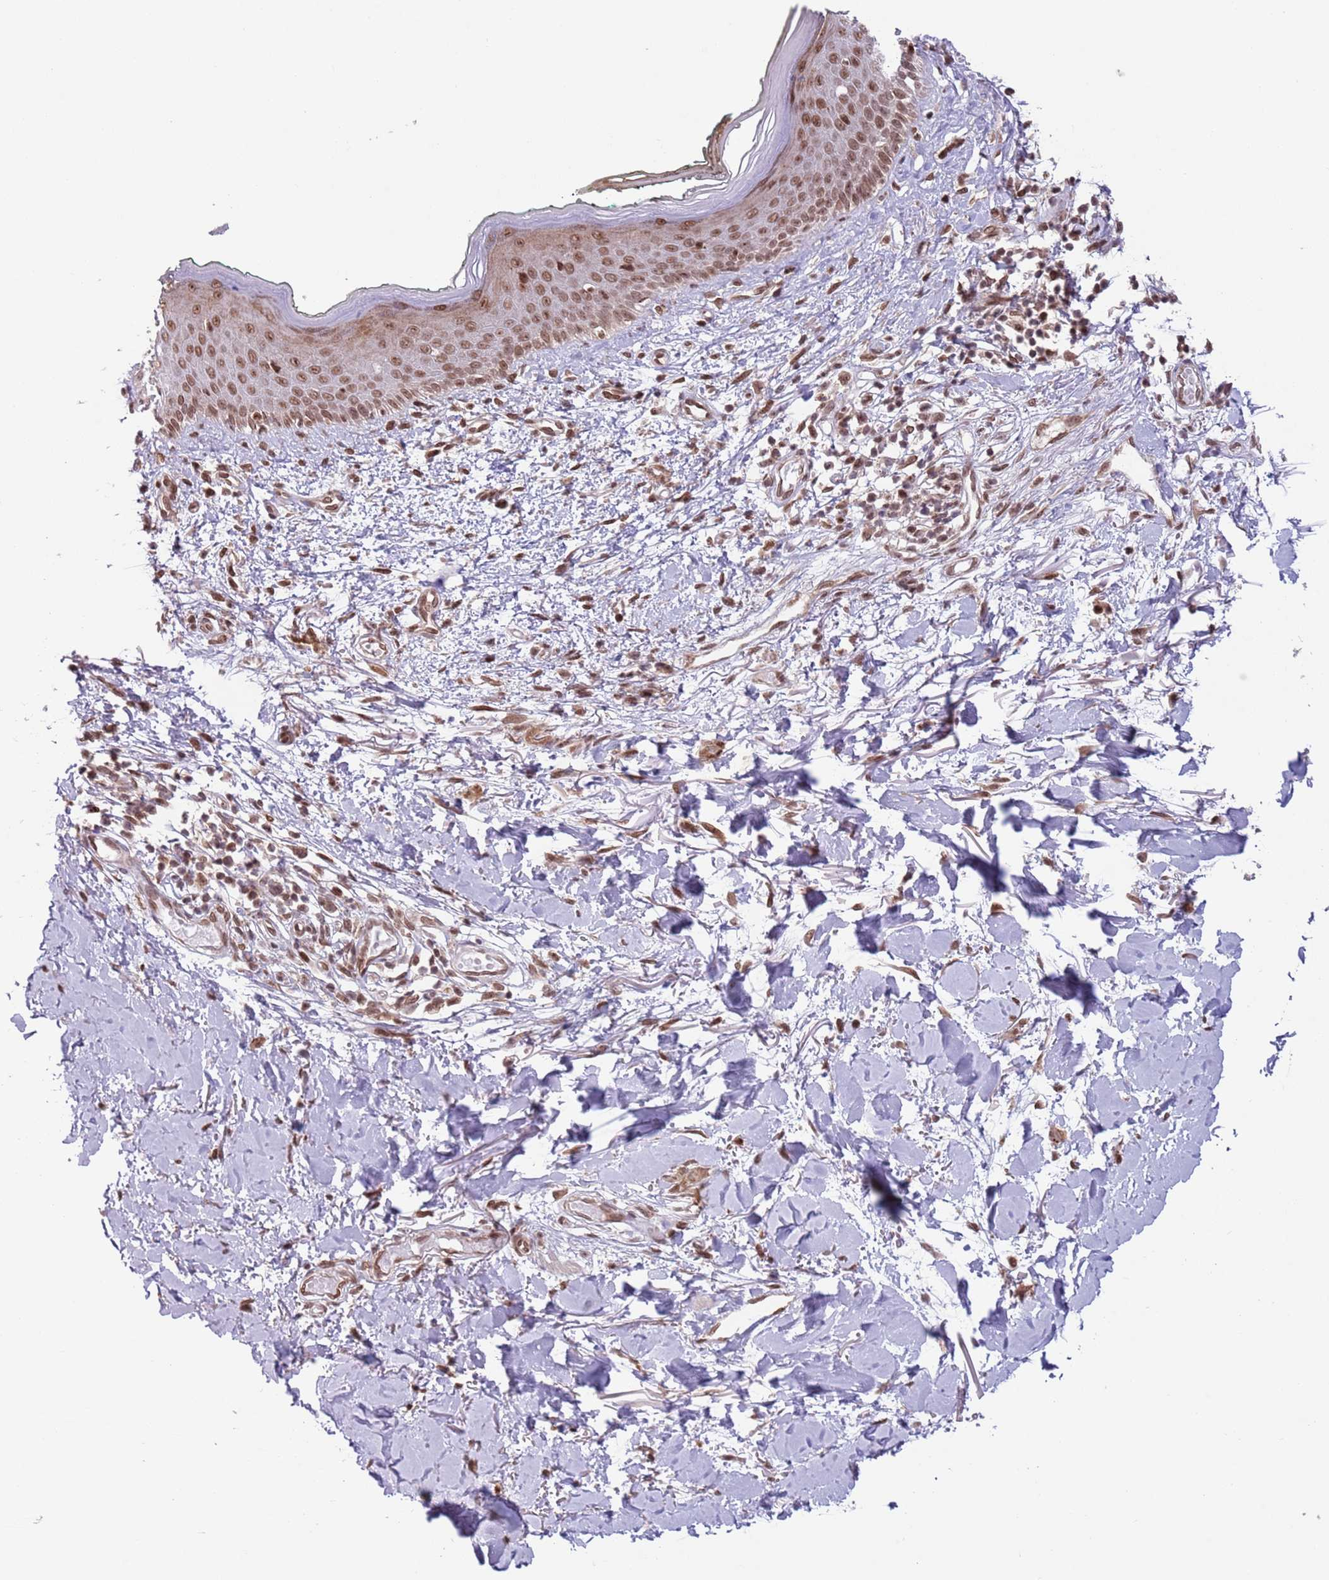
{"staining": {"intensity": "moderate", "quantity": ">75%", "location": "nuclear"}, "tissue": "skin", "cell_type": "Fibroblasts", "image_type": "normal", "snomed": [{"axis": "morphology", "description": "Normal tissue, NOS"}, {"axis": "morphology", "description": "Malignant melanoma, NOS"}, {"axis": "topography", "description": "Skin"}], "caption": "This photomicrograph reveals unremarkable skin stained with IHC to label a protein in brown. The nuclear of fibroblasts show moderate positivity for the protein. Nuclei are counter-stained blue.", "gene": "SIPA1L3", "patient": {"sex": "male", "age": 62}}